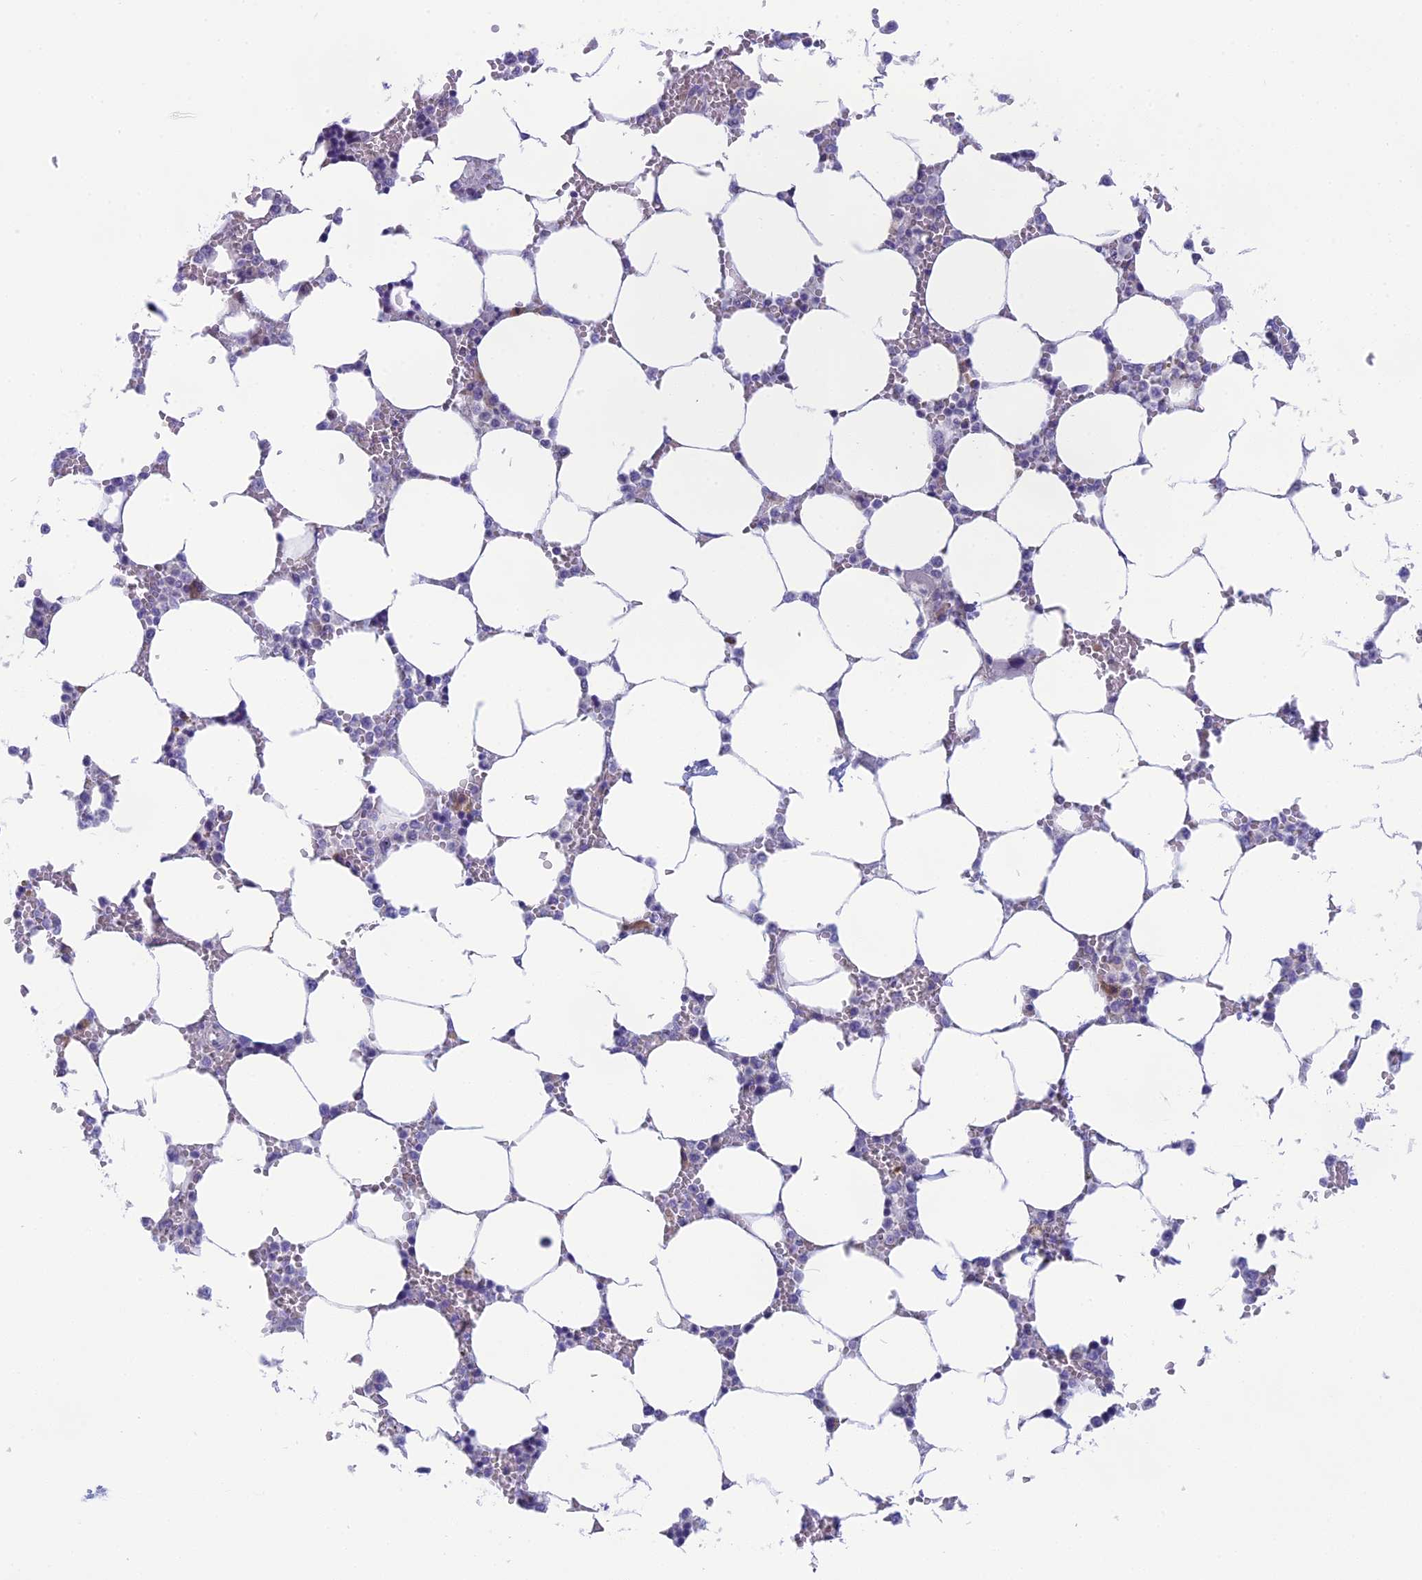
{"staining": {"intensity": "weak", "quantity": "<25%", "location": "cytoplasmic/membranous"}, "tissue": "bone marrow", "cell_type": "Hematopoietic cells", "image_type": "normal", "snomed": [{"axis": "morphology", "description": "Normal tissue, NOS"}, {"axis": "topography", "description": "Bone marrow"}], "caption": "Image shows no significant protein positivity in hematopoietic cells of unremarkable bone marrow. (Immunohistochemistry (ihc), brightfield microscopy, high magnification).", "gene": "ARHGEF37", "patient": {"sex": "male", "age": 64}}